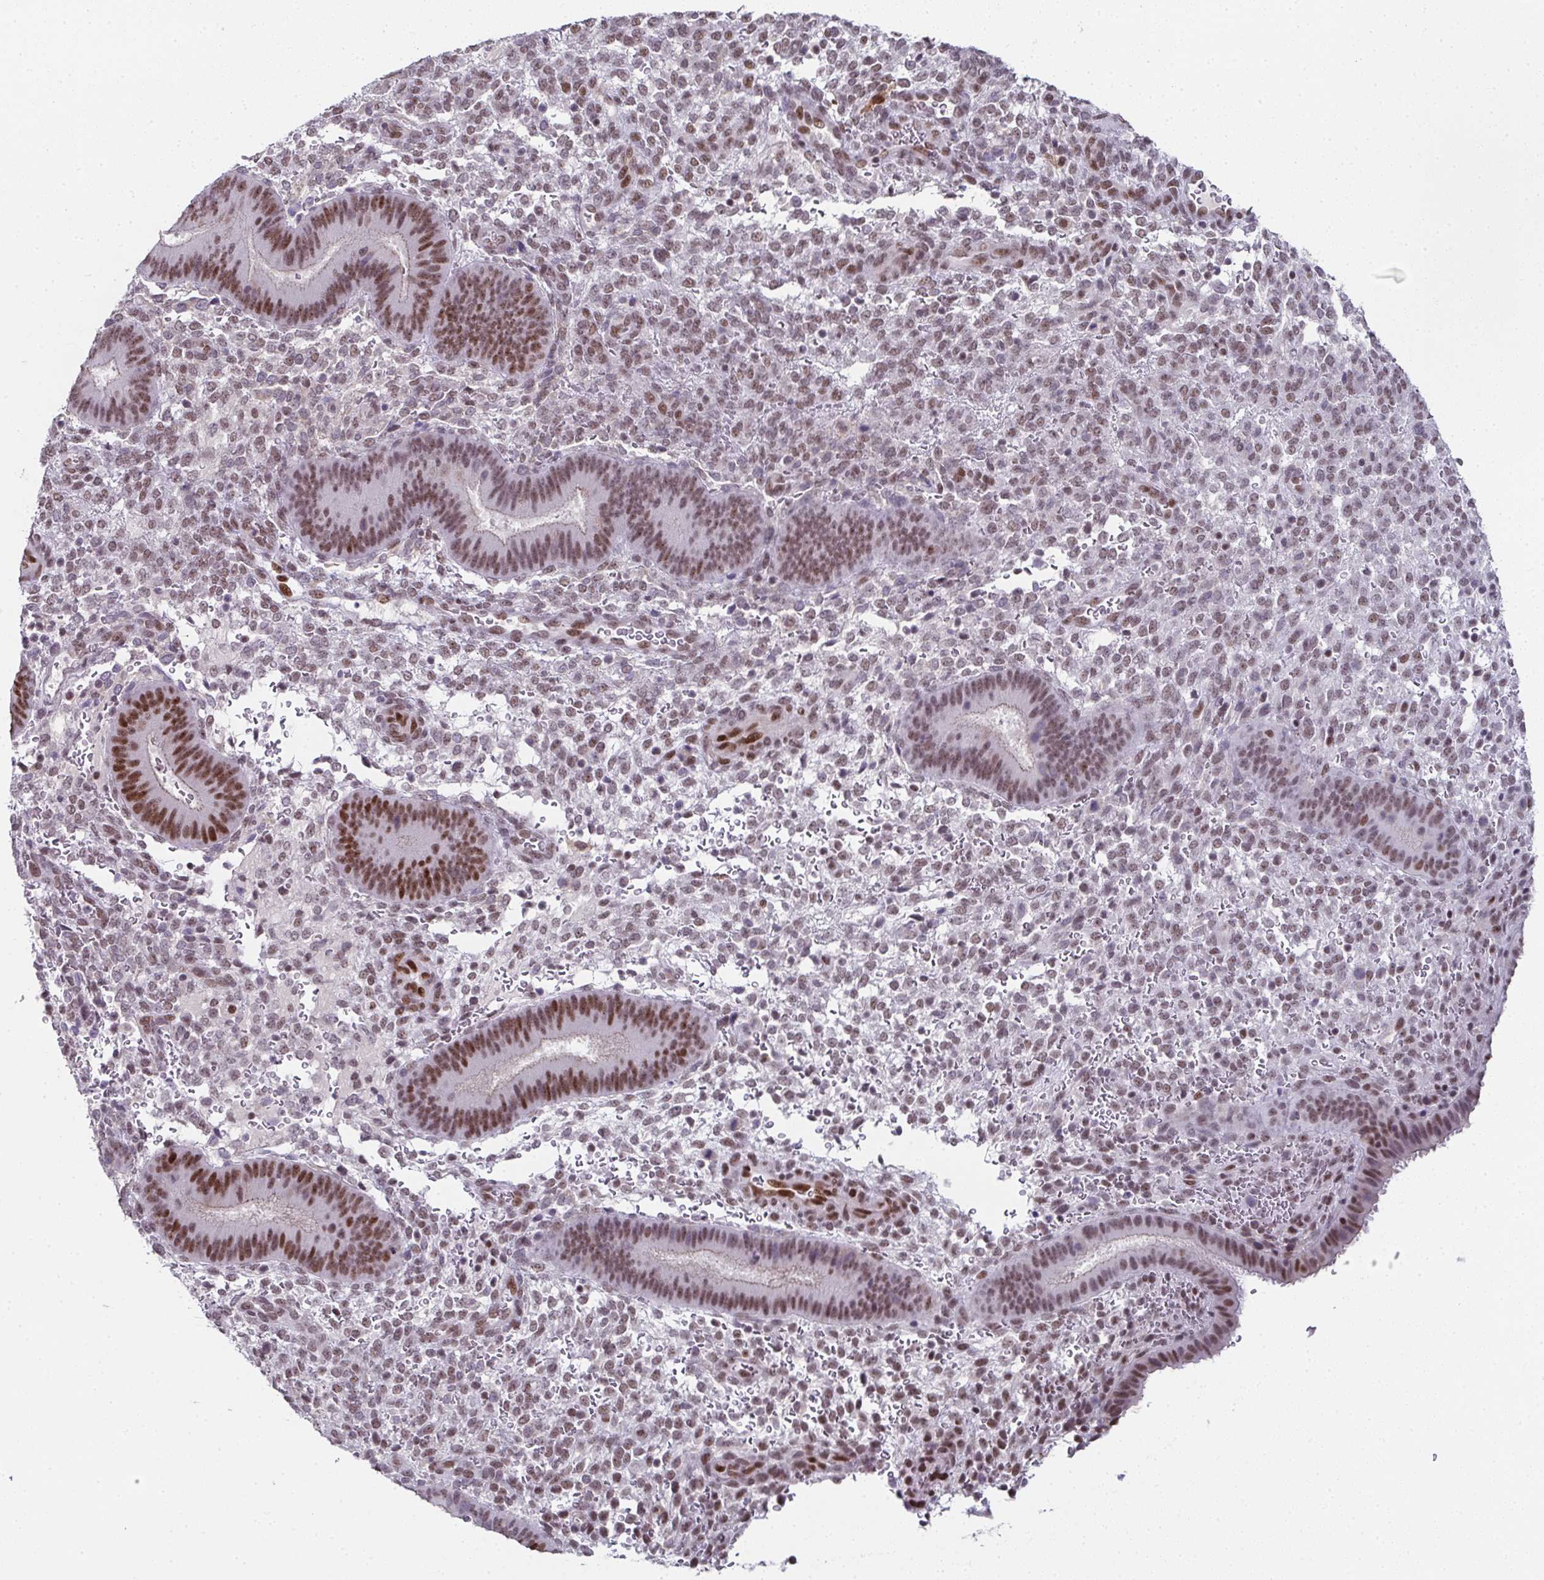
{"staining": {"intensity": "weak", "quantity": "25%-75%", "location": "nuclear"}, "tissue": "endometrium", "cell_type": "Cells in endometrial stroma", "image_type": "normal", "snomed": [{"axis": "morphology", "description": "Normal tissue, NOS"}, {"axis": "topography", "description": "Endometrium"}], "caption": "Immunohistochemistry staining of benign endometrium, which displays low levels of weak nuclear staining in about 25%-75% of cells in endometrial stroma indicating weak nuclear protein staining. The staining was performed using DAB (3,3'-diaminobenzidine) (brown) for protein detection and nuclei were counterstained in hematoxylin (blue).", "gene": "RB1", "patient": {"sex": "female", "age": 39}}